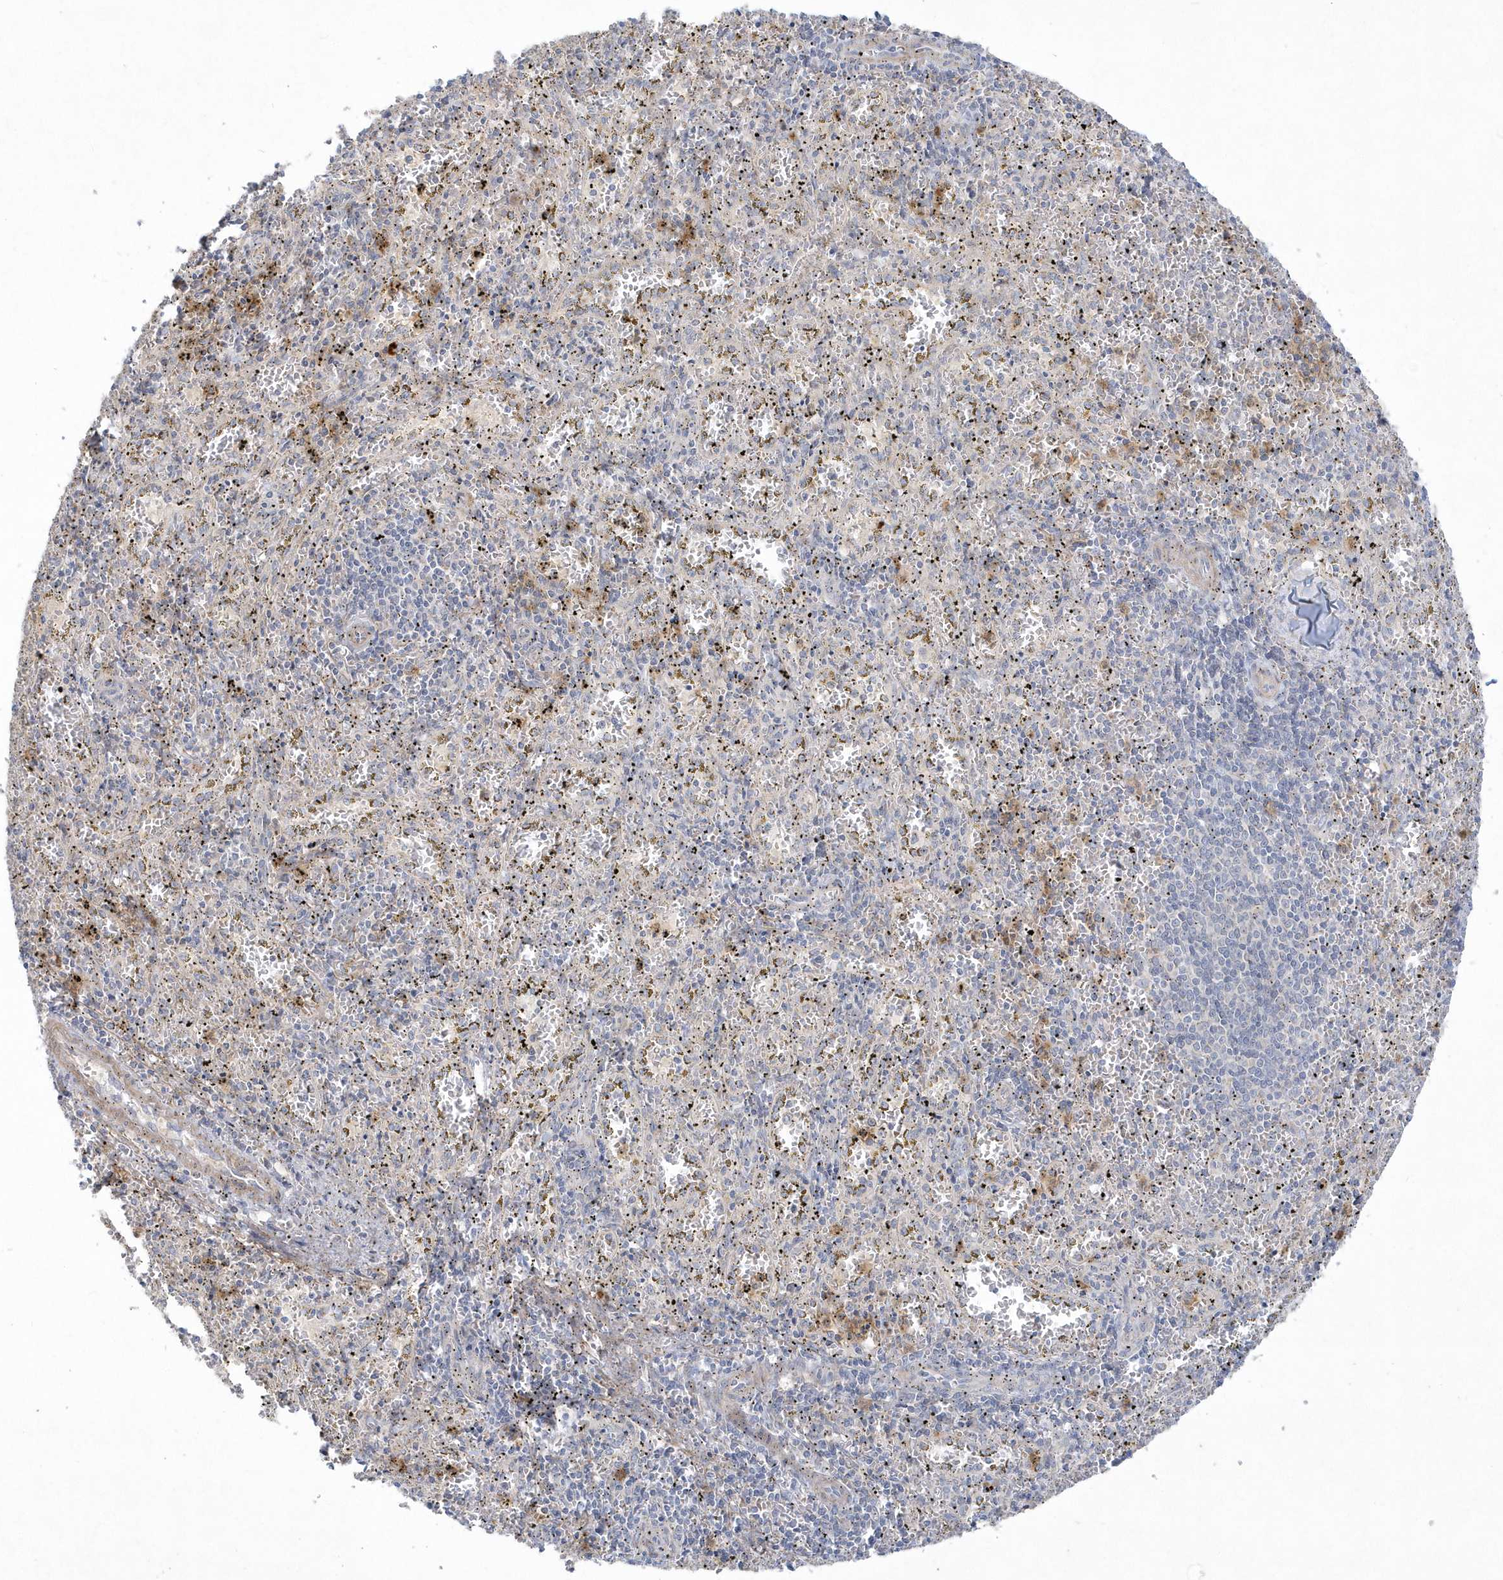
{"staining": {"intensity": "moderate", "quantity": "<25%", "location": "cytoplasmic/membranous"}, "tissue": "spleen", "cell_type": "Cells in red pulp", "image_type": "normal", "snomed": [{"axis": "morphology", "description": "Normal tissue, NOS"}, {"axis": "topography", "description": "Spleen"}], "caption": "This micrograph shows immunohistochemistry (IHC) staining of benign spleen, with low moderate cytoplasmic/membranous expression in approximately <25% of cells in red pulp.", "gene": "LARS1", "patient": {"sex": "male", "age": 11}}